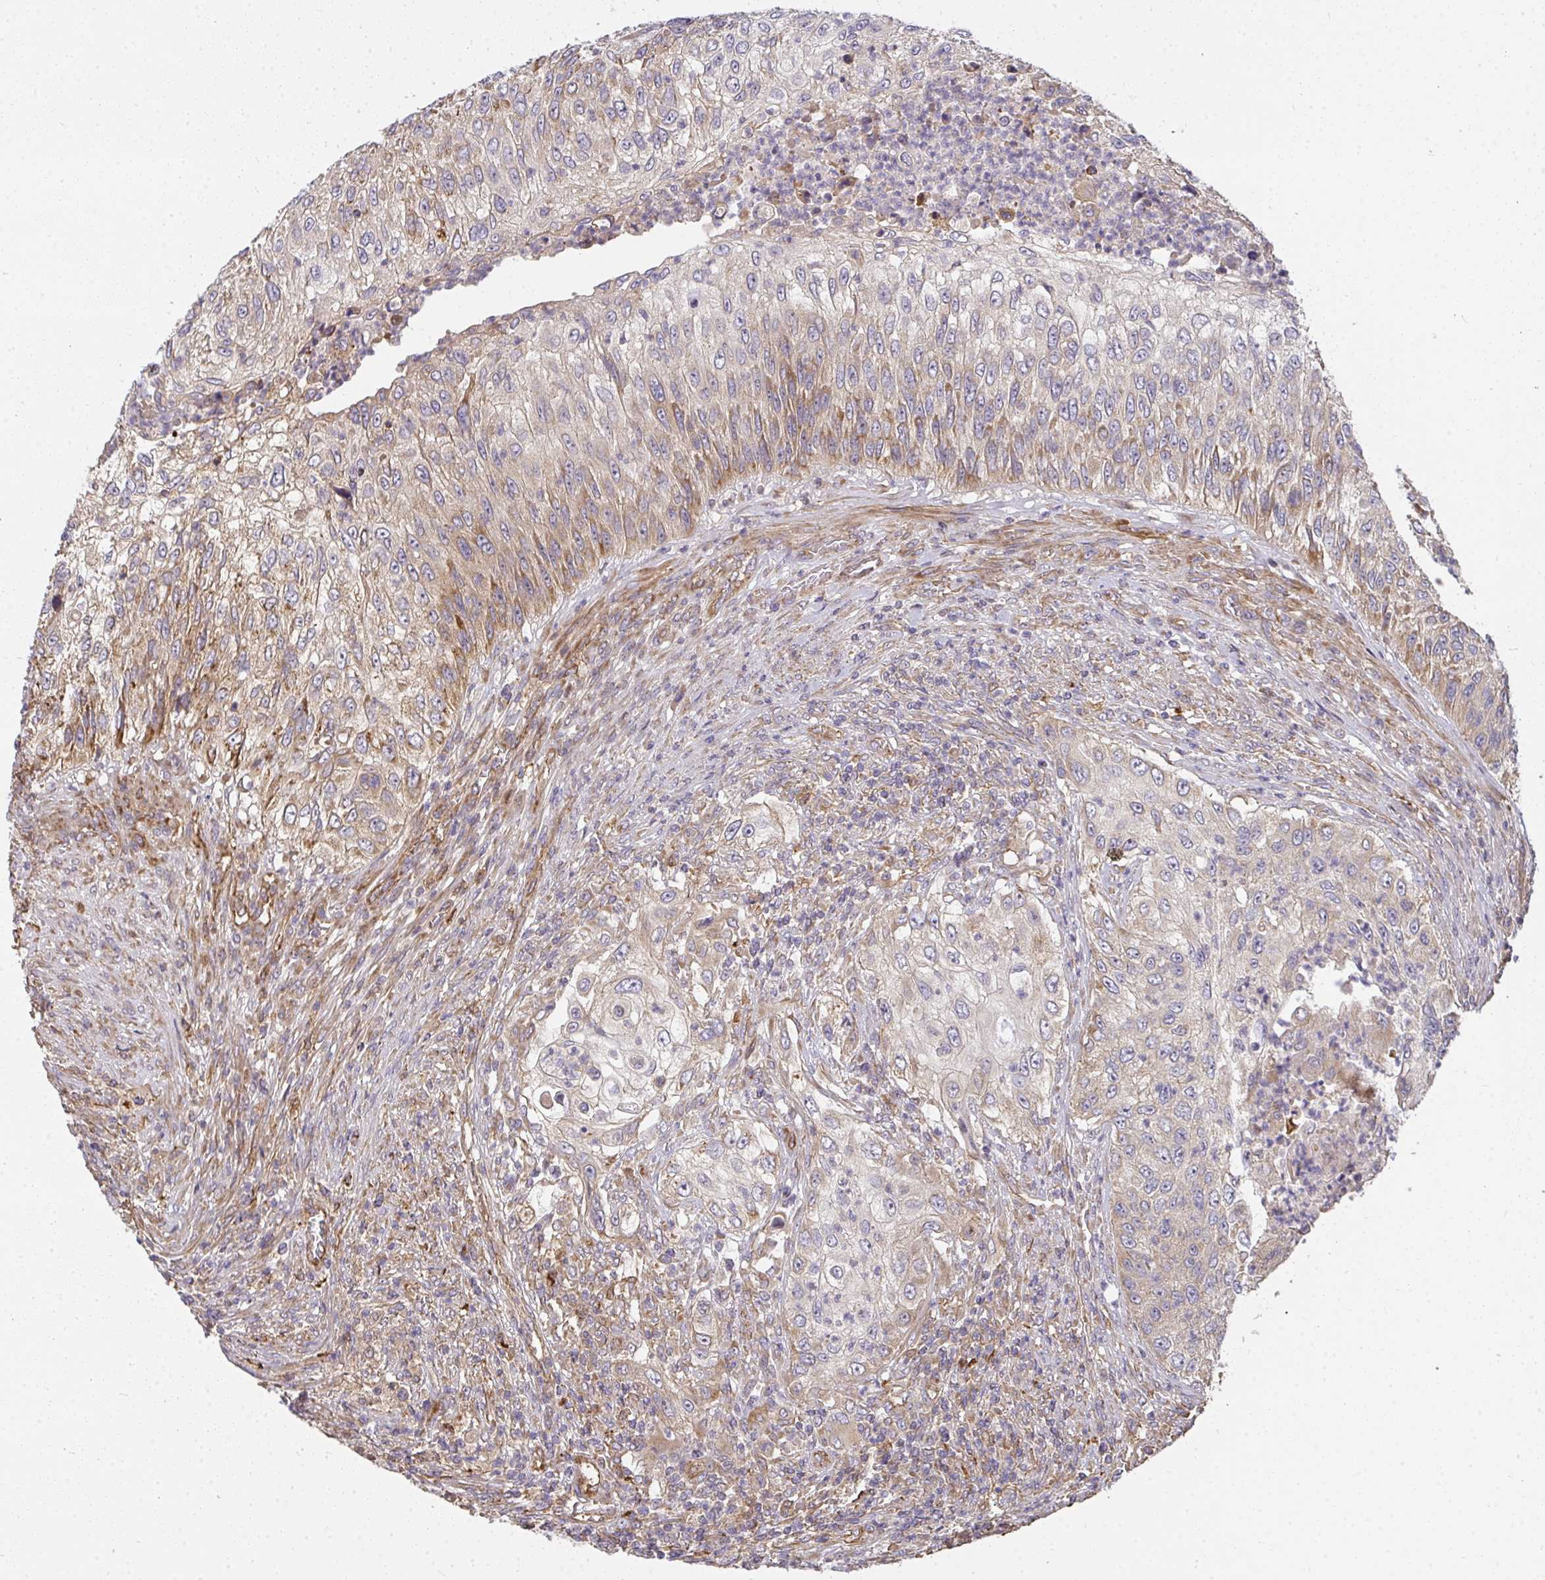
{"staining": {"intensity": "weak", "quantity": "25%-75%", "location": "cytoplasmic/membranous"}, "tissue": "urothelial cancer", "cell_type": "Tumor cells", "image_type": "cancer", "snomed": [{"axis": "morphology", "description": "Urothelial carcinoma, High grade"}, {"axis": "topography", "description": "Urinary bladder"}], "caption": "Weak cytoplasmic/membranous protein staining is present in approximately 25%-75% of tumor cells in high-grade urothelial carcinoma.", "gene": "B4GALT6", "patient": {"sex": "female", "age": 60}}